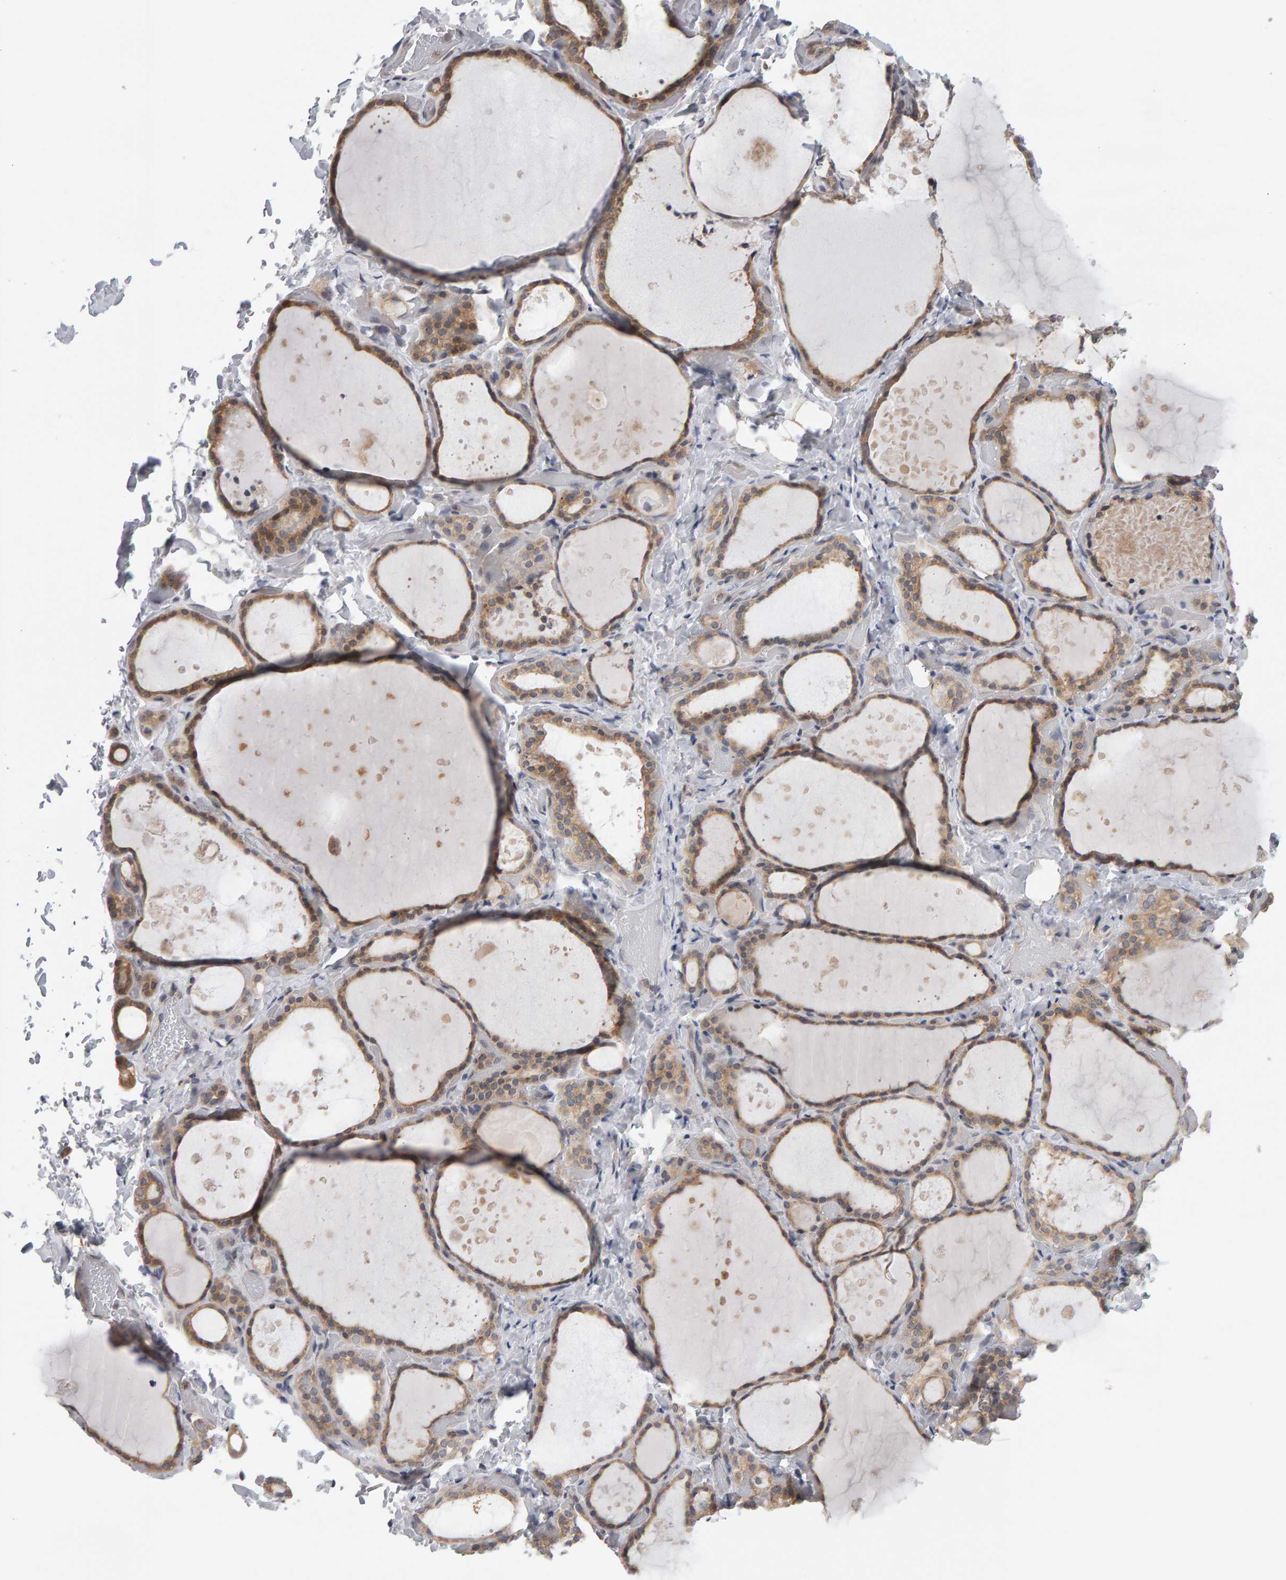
{"staining": {"intensity": "moderate", "quantity": ">75%", "location": "cytoplasmic/membranous"}, "tissue": "thyroid gland", "cell_type": "Glandular cells", "image_type": "normal", "snomed": [{"axis": "morphology", "description": "Normal tissue, NOS"}, {"axis": "topography", "description": "Thyroid gland"}], "caption": "A high-resolution image shows immunohistochemistry (IHC) staining of benign thyroid gland, which demonstrates moderate cytoplasmic/membranous expression in approximately >75% of glandular cells.", "gene": "MSRA", "patient": {"sex": "female", "age": 44}}